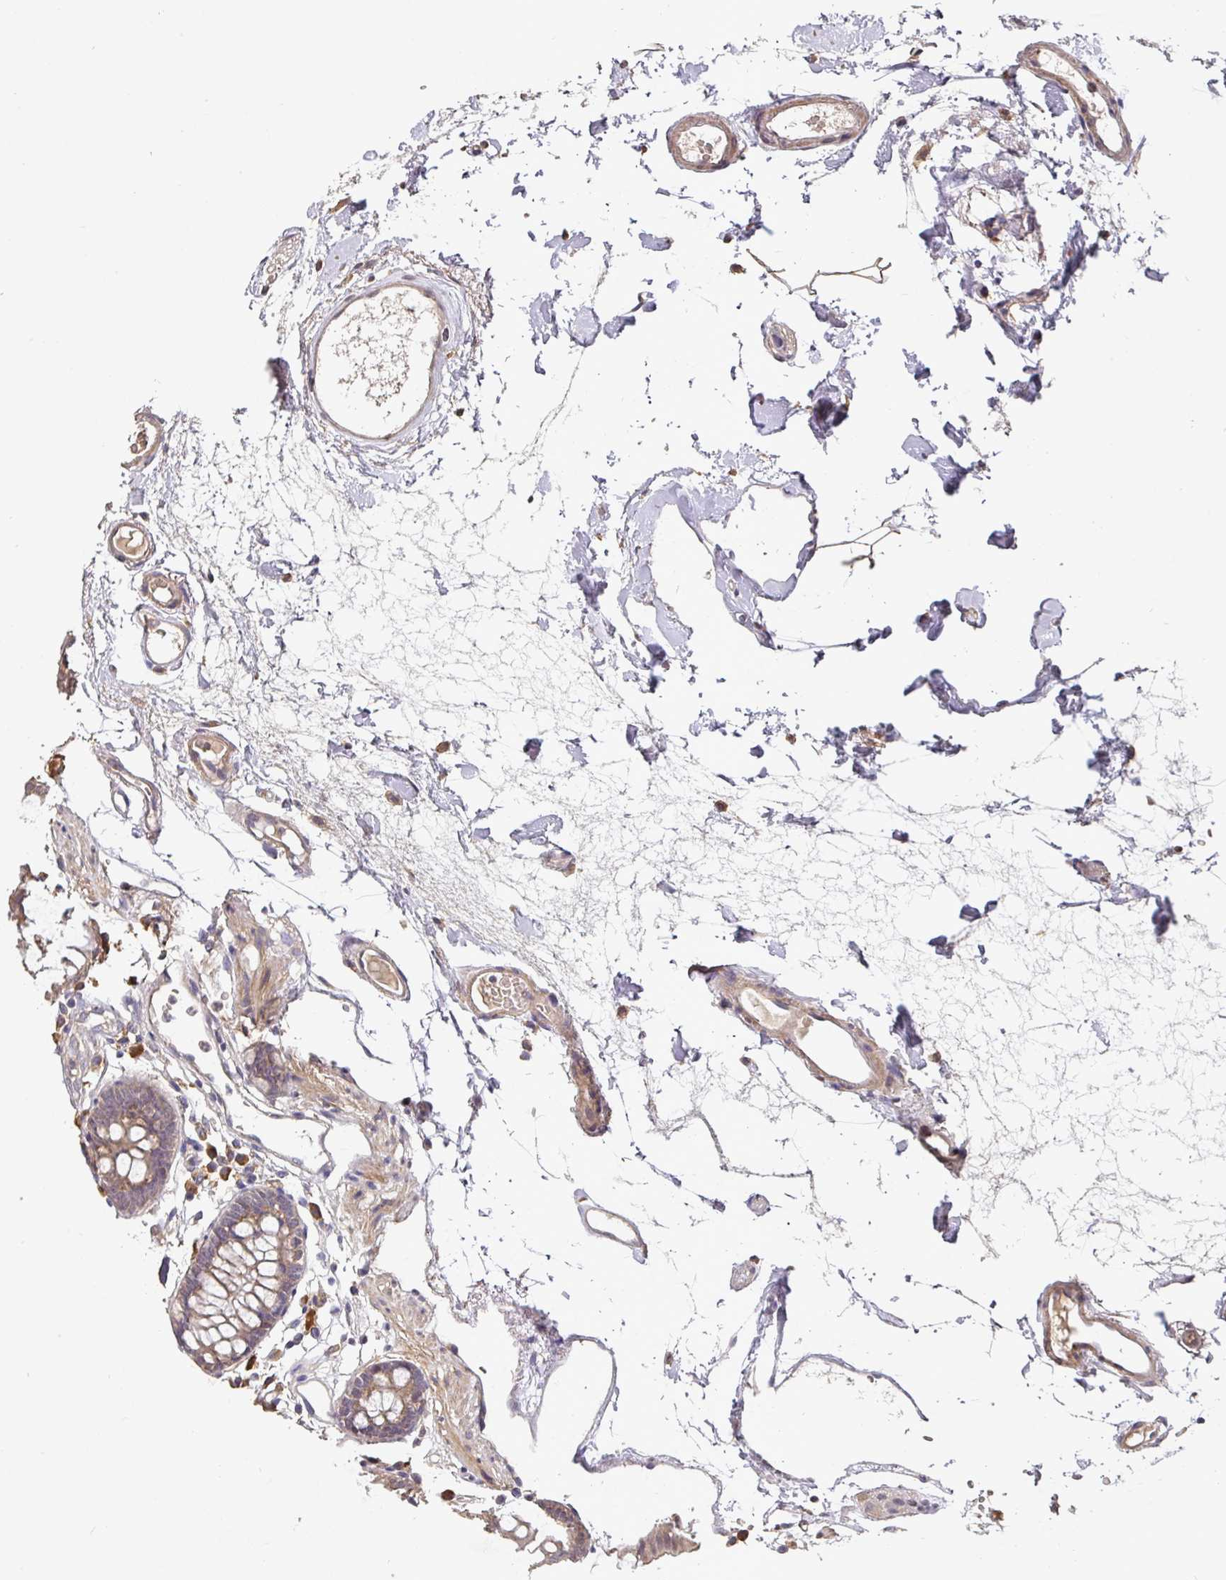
{"staining": {"intensity": "moderate", "quantity": ">75%", "location": "cytoplasmic/membranous"}, "tissue": "colon", "cell_type": "Endothelial cells", "image_type": "normal", "snomed": [{"axis": "morphology", "description": "Normal tissue, NOS"}, {"axis": "topography", "description": "Colon"}], "caption": "The immunohistochemical stain labels moderate cytoplasmic/membranous positivity in endothelial cells of benign colon.", "gene": "ACVR2B", "patient": {"sex": "female", "age": 84}}